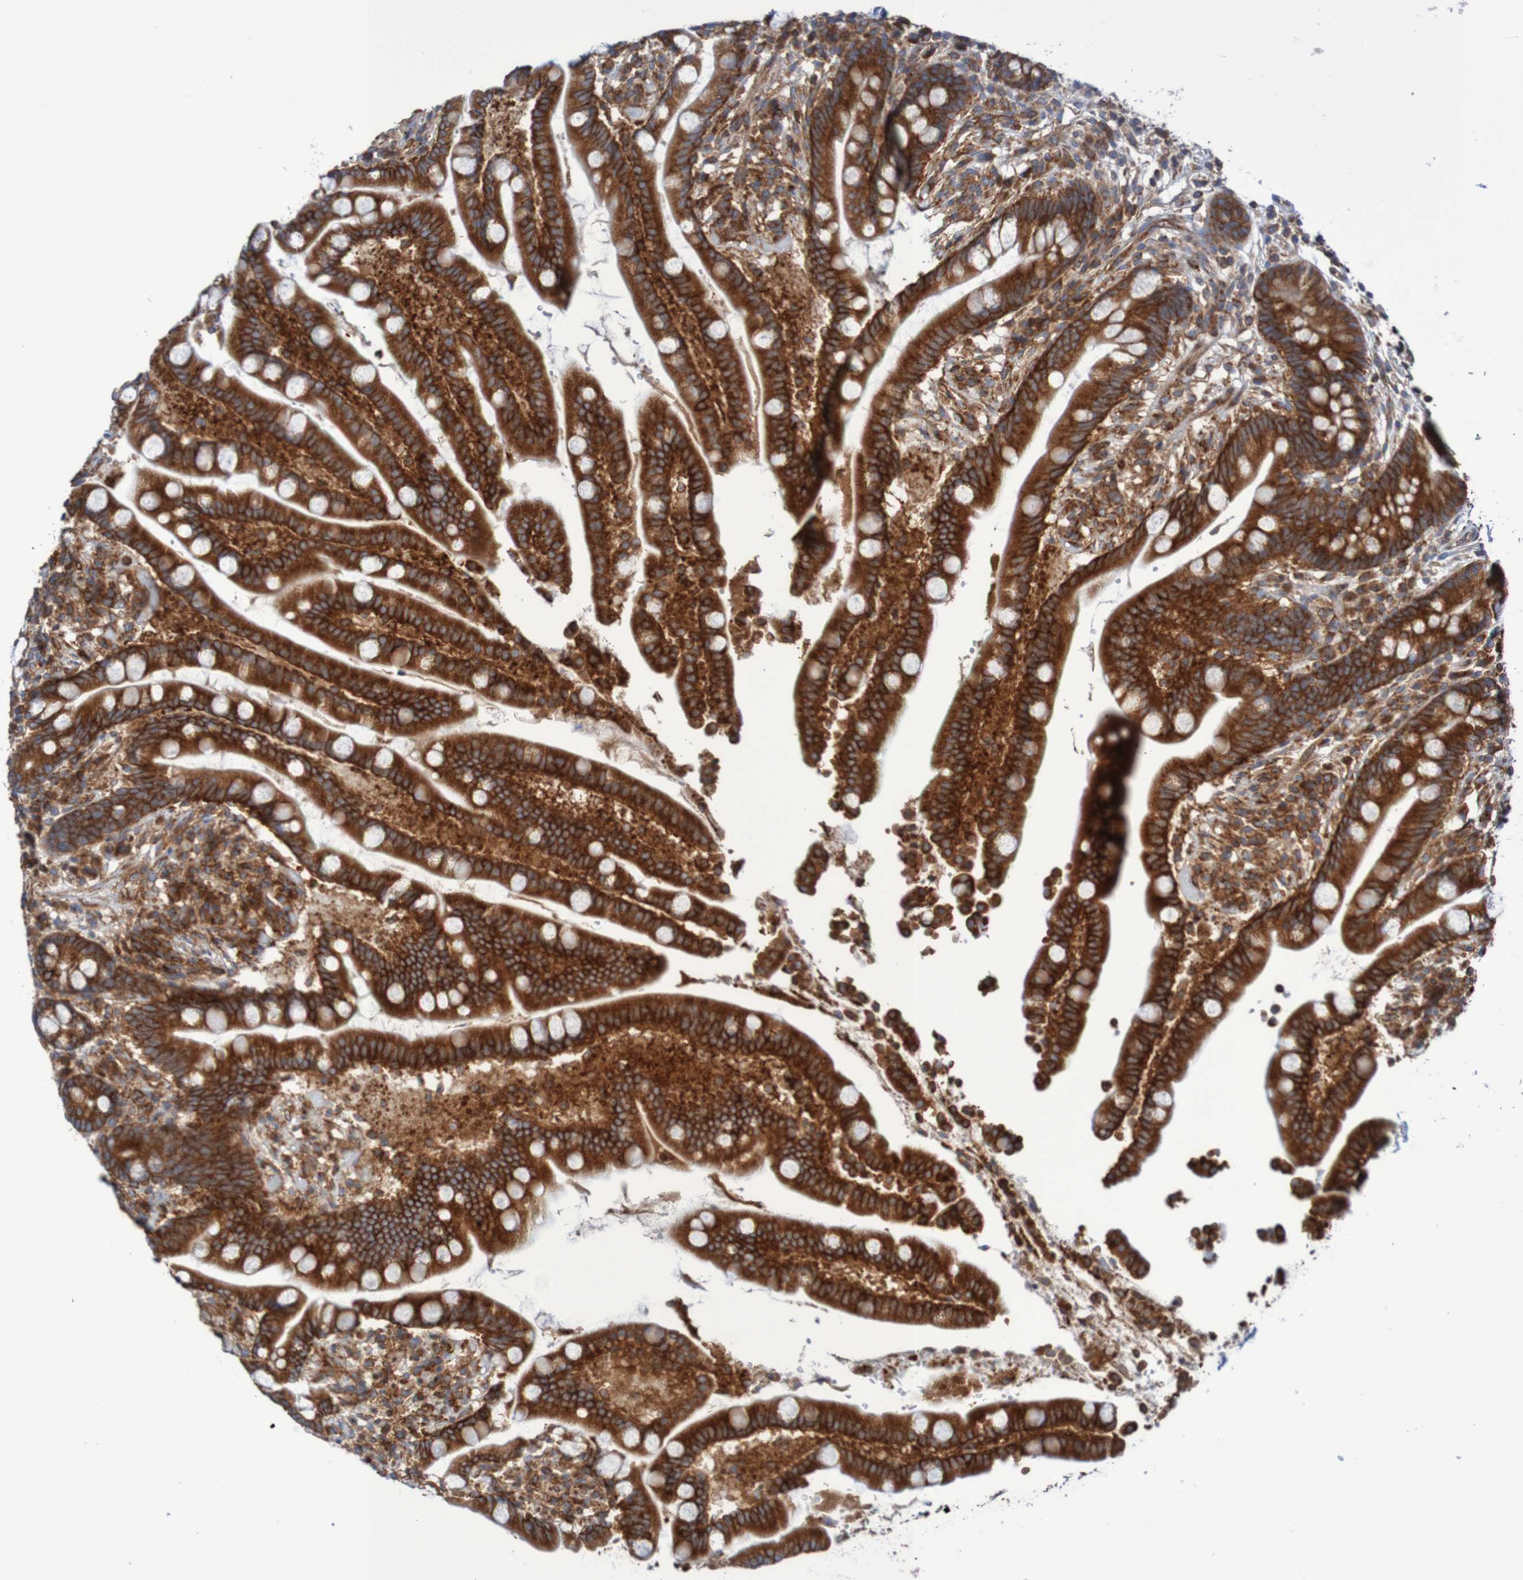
{"staining": {"intensity": "moderate", "quantity": ">75%", "location": "cytoplasmic/membranous"}, "tissue": "colon", "cell_type": "Endothelial cells", "image_type": "normal", "snomed": [{"axis": "morphology", "description": "Normal tissue, NOS"}, {"axis": "topography", "description": "Colon"}], "caption": "Approximately >75% of endothelial cells in unremarkable human colon reveal moderate cytoplasmic/membranous protein staining as visualized by brown immunohistochemical staining.", "gene": "FXR2", "patient": {"sex": "male", "age": 73}}